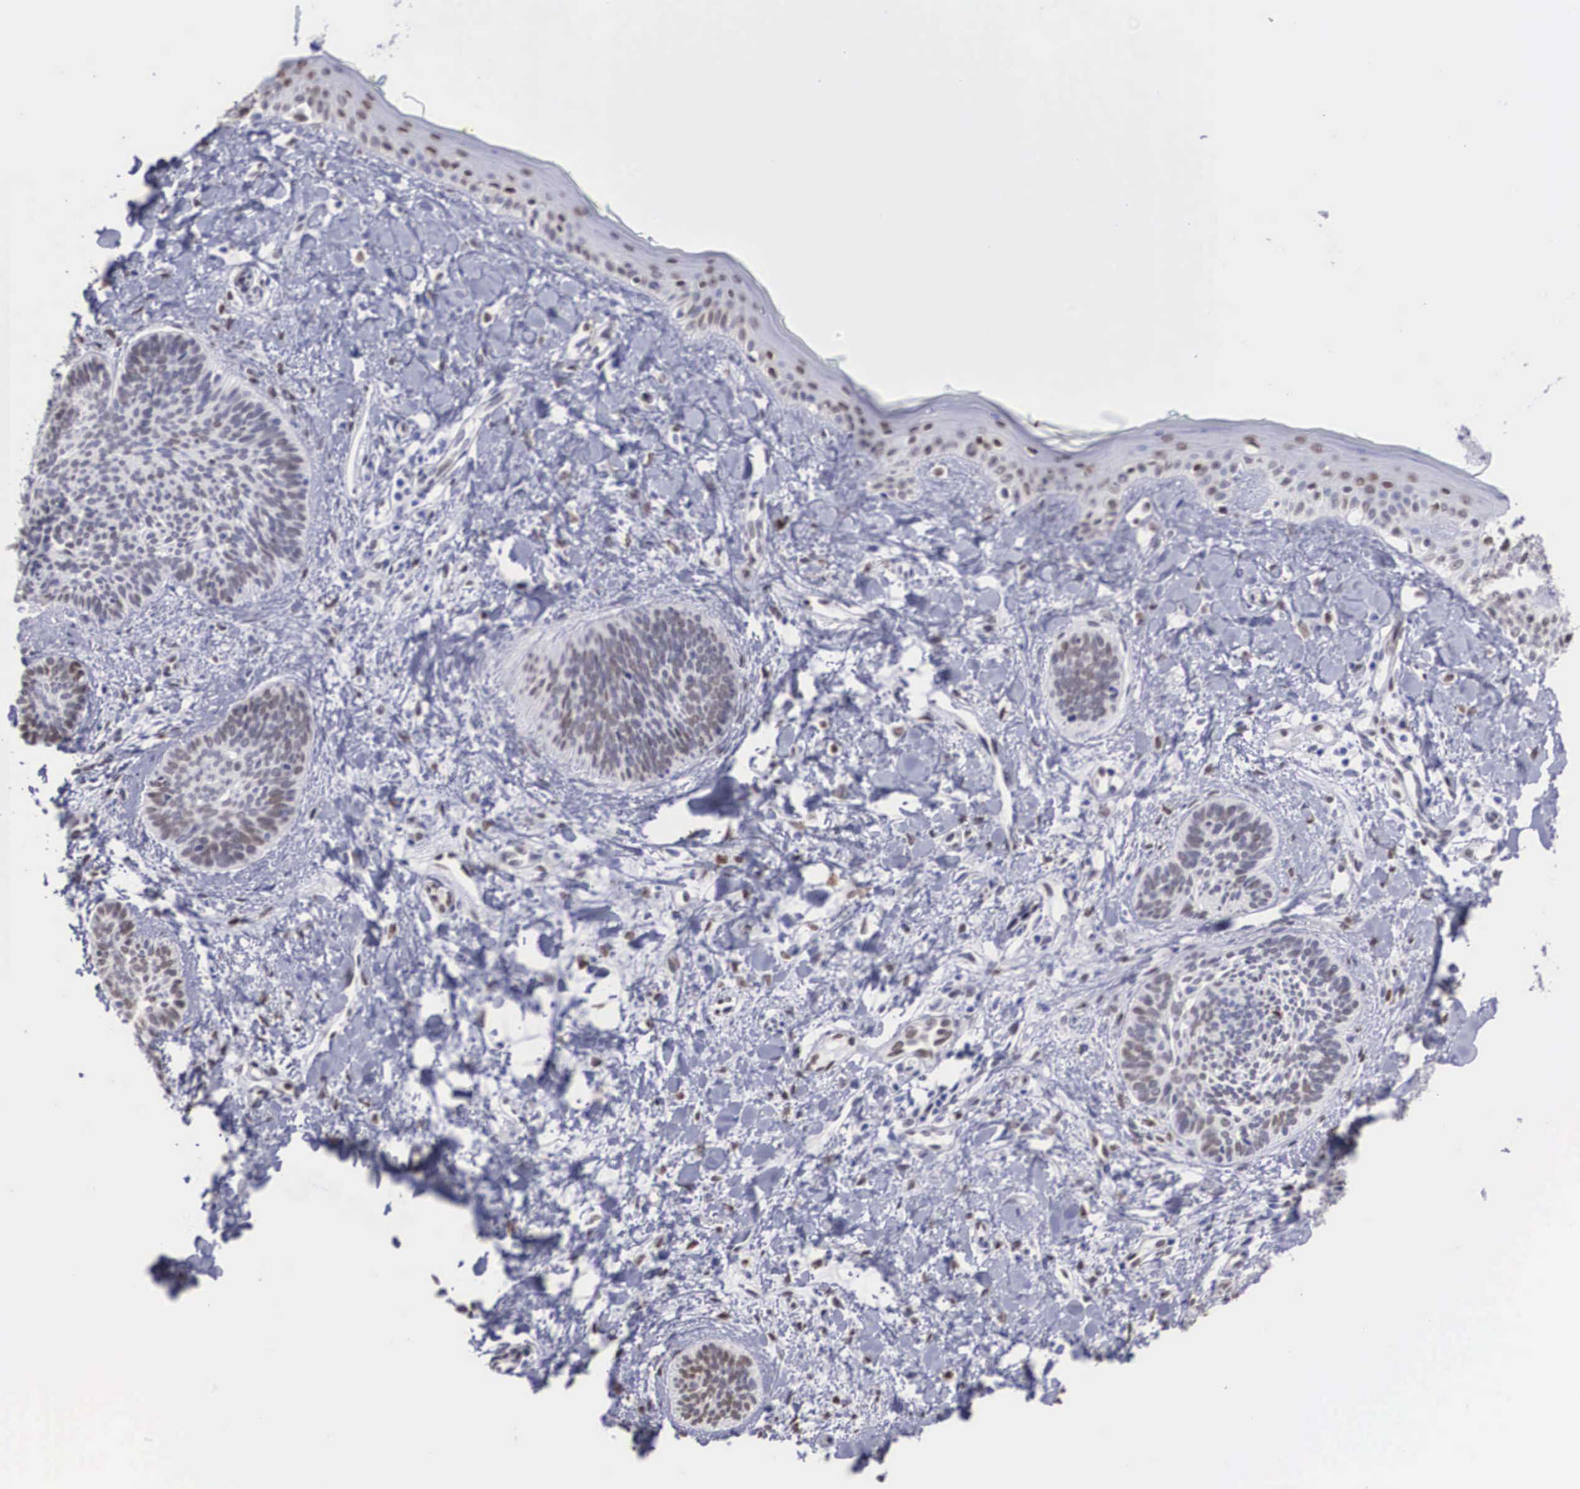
{"staining": {"intensity": "moderate", "quantity": ">75%", "location": "nuclear"}, "tissue": "skin cancer", "cell_type": "Tumor cells", "image_type": "cancer", "snomed": [{"axis": "morphology", "description": "Basal cell carcinoma"}, {"axis": "topography", "description": "Skin"}], "caption": "Tumor cells show medium levels of moderate nuclear expression in approximately >75% of cells in human skin basal cell carcinoma. (DAB = brown stain, brightfield microscopy at high magnification).", "gene": "HMGN5", "patient": {"sex": "female", "age": 81}}